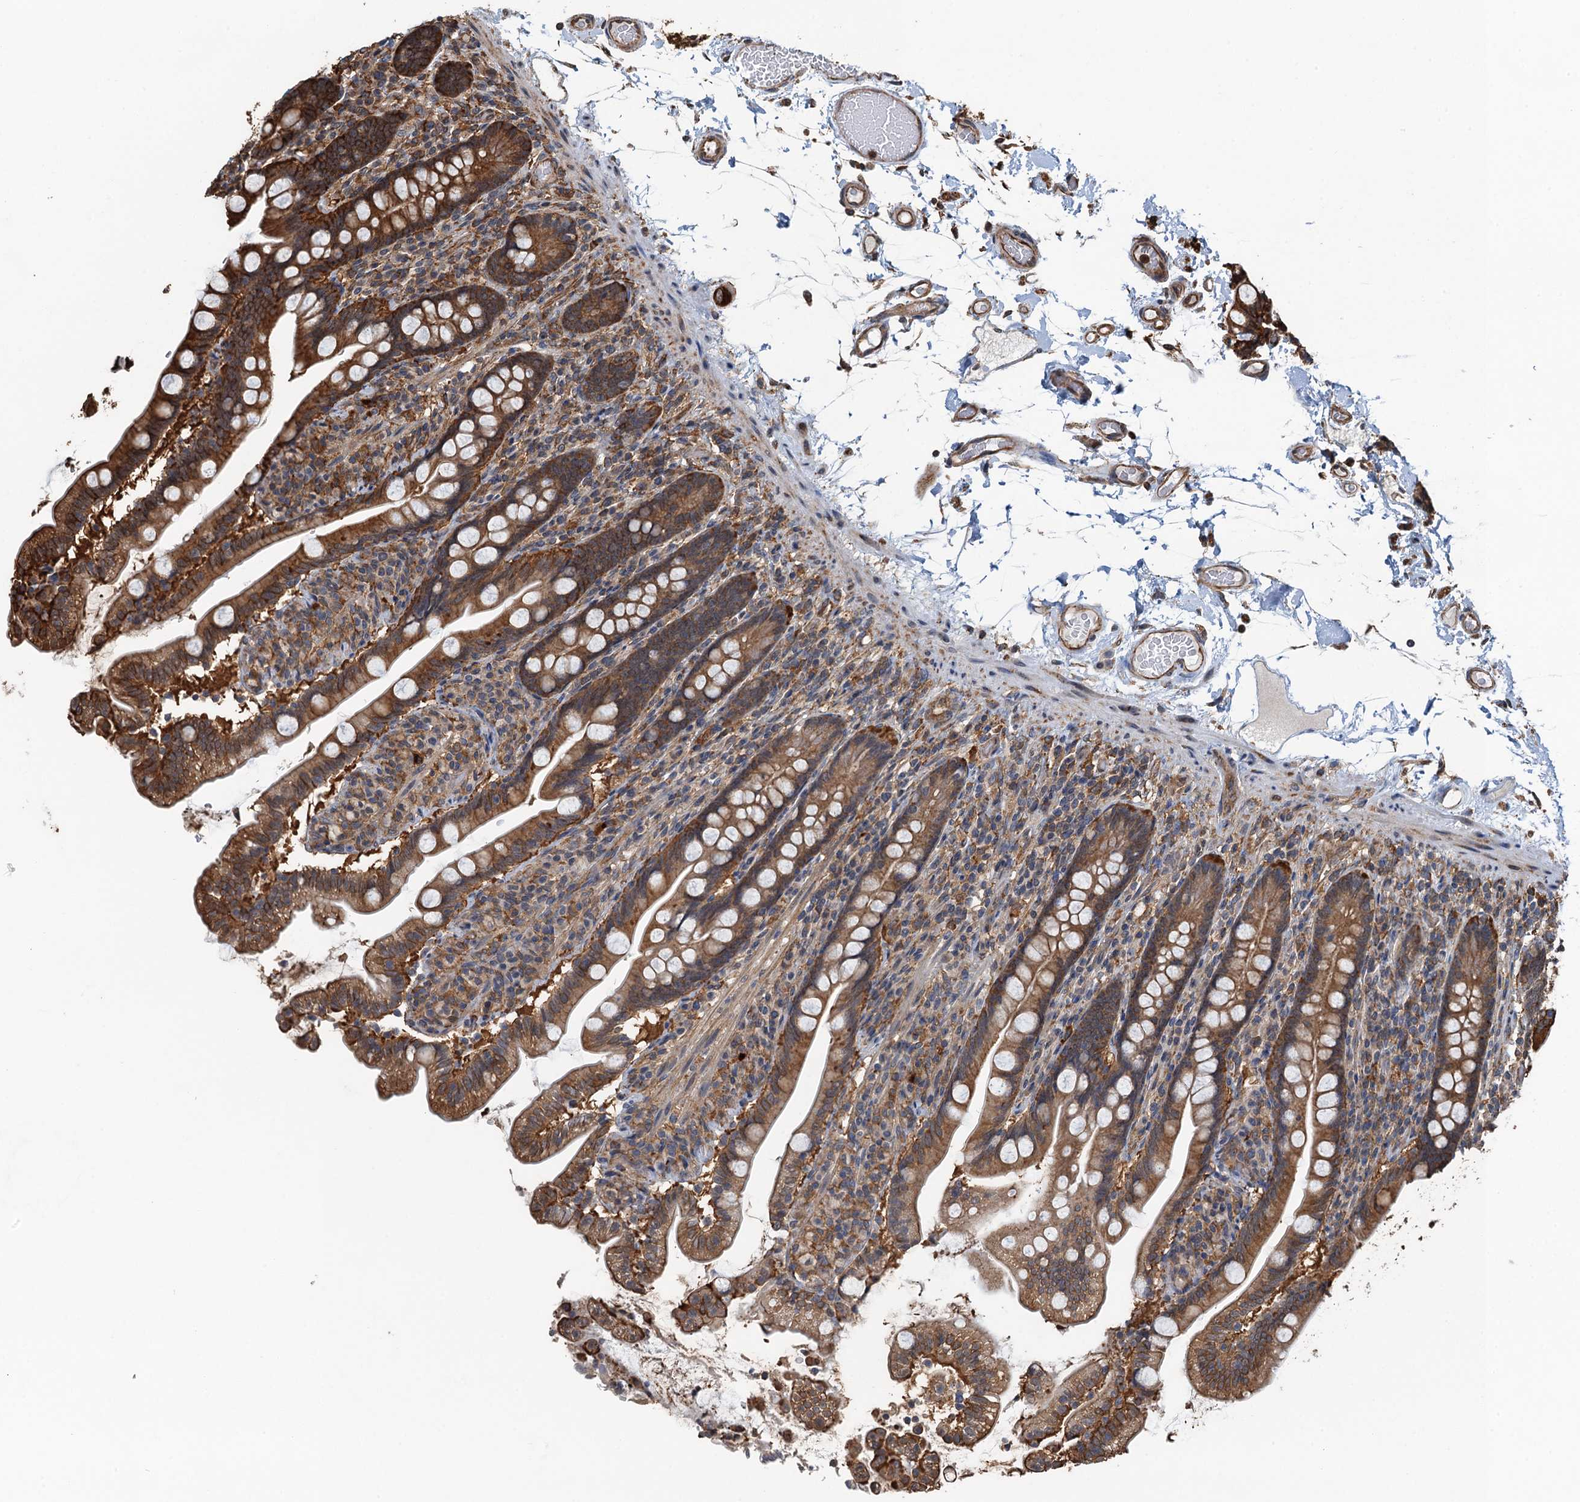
{"staining": {"intensity": "moderate", "quantity": ">75%", "location": "cytoplasmic/membranous"}, "tissue": "small intestine", "cell_type": "Glandular cells", "image_type": "normal", "snomed": [{"axis": "morphology", "description": "Normal tissue, NOS"}, {"axis": "topography", "description": "Small intestine"}], "caption": "About >75% of glandular cells in unremarkable small intestine display moderate cytoplasmic/membranous protein positivity as visualized by brown immunohistochemical staining.", "gene": "WHAMM", "patient": {"sex": "female", "age": 64}}